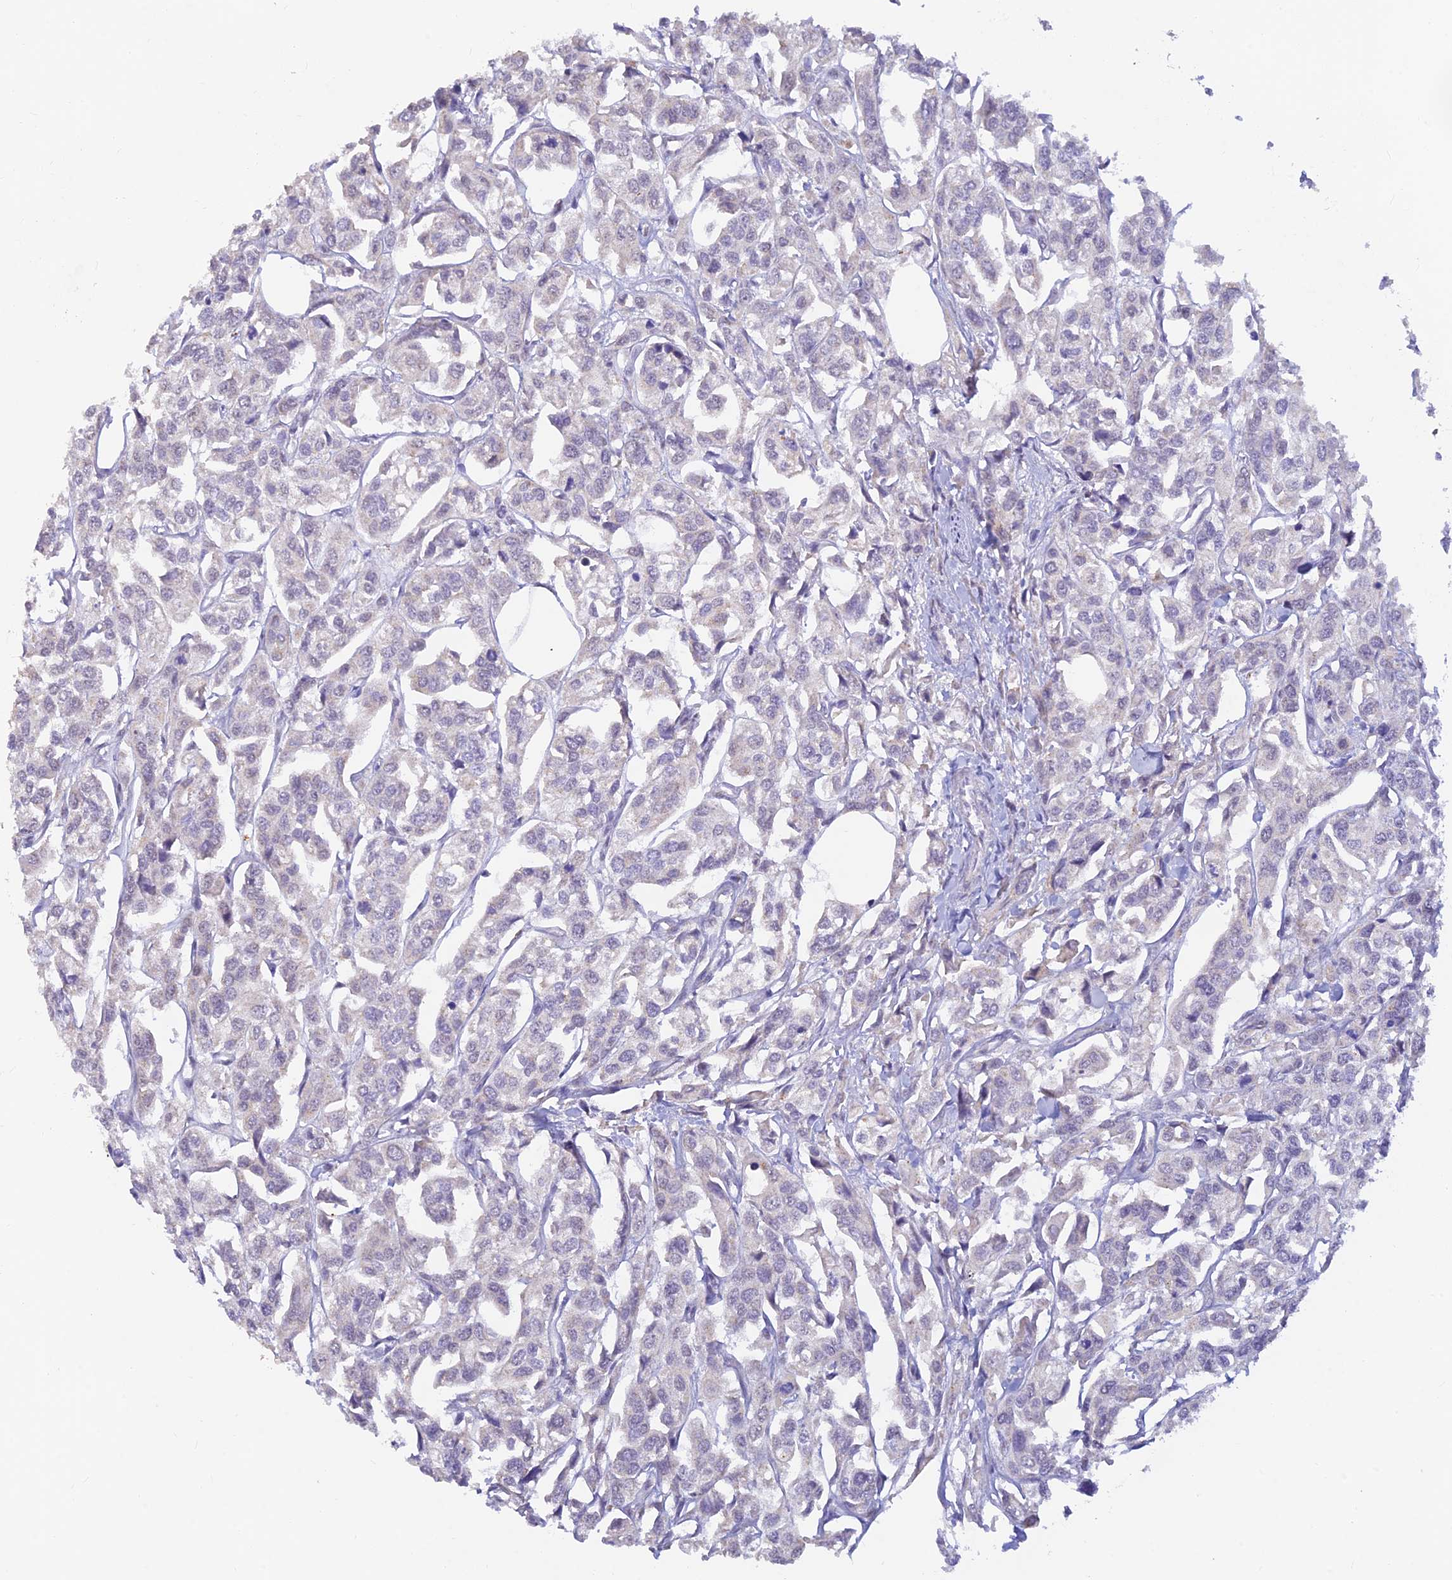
{"staining": {"intensity": "negative", "quantity": "none", "location": "none"}, "tissue": "urothelial cancer", "cell_type": "Tumor cells", "image_type": "cancer", "snomed": [{"axis": "morphology", "description": "Urothelial carcinoma, High grade"}, {"axis": "topography", "description": "Urinary bladder"}], "caption": "Urothelial cancer was stained to show a protein in brown. There is no significant expression in tumor cells.", "gene": "INKA1", "patient": {"sex": "male", "age": 67}}